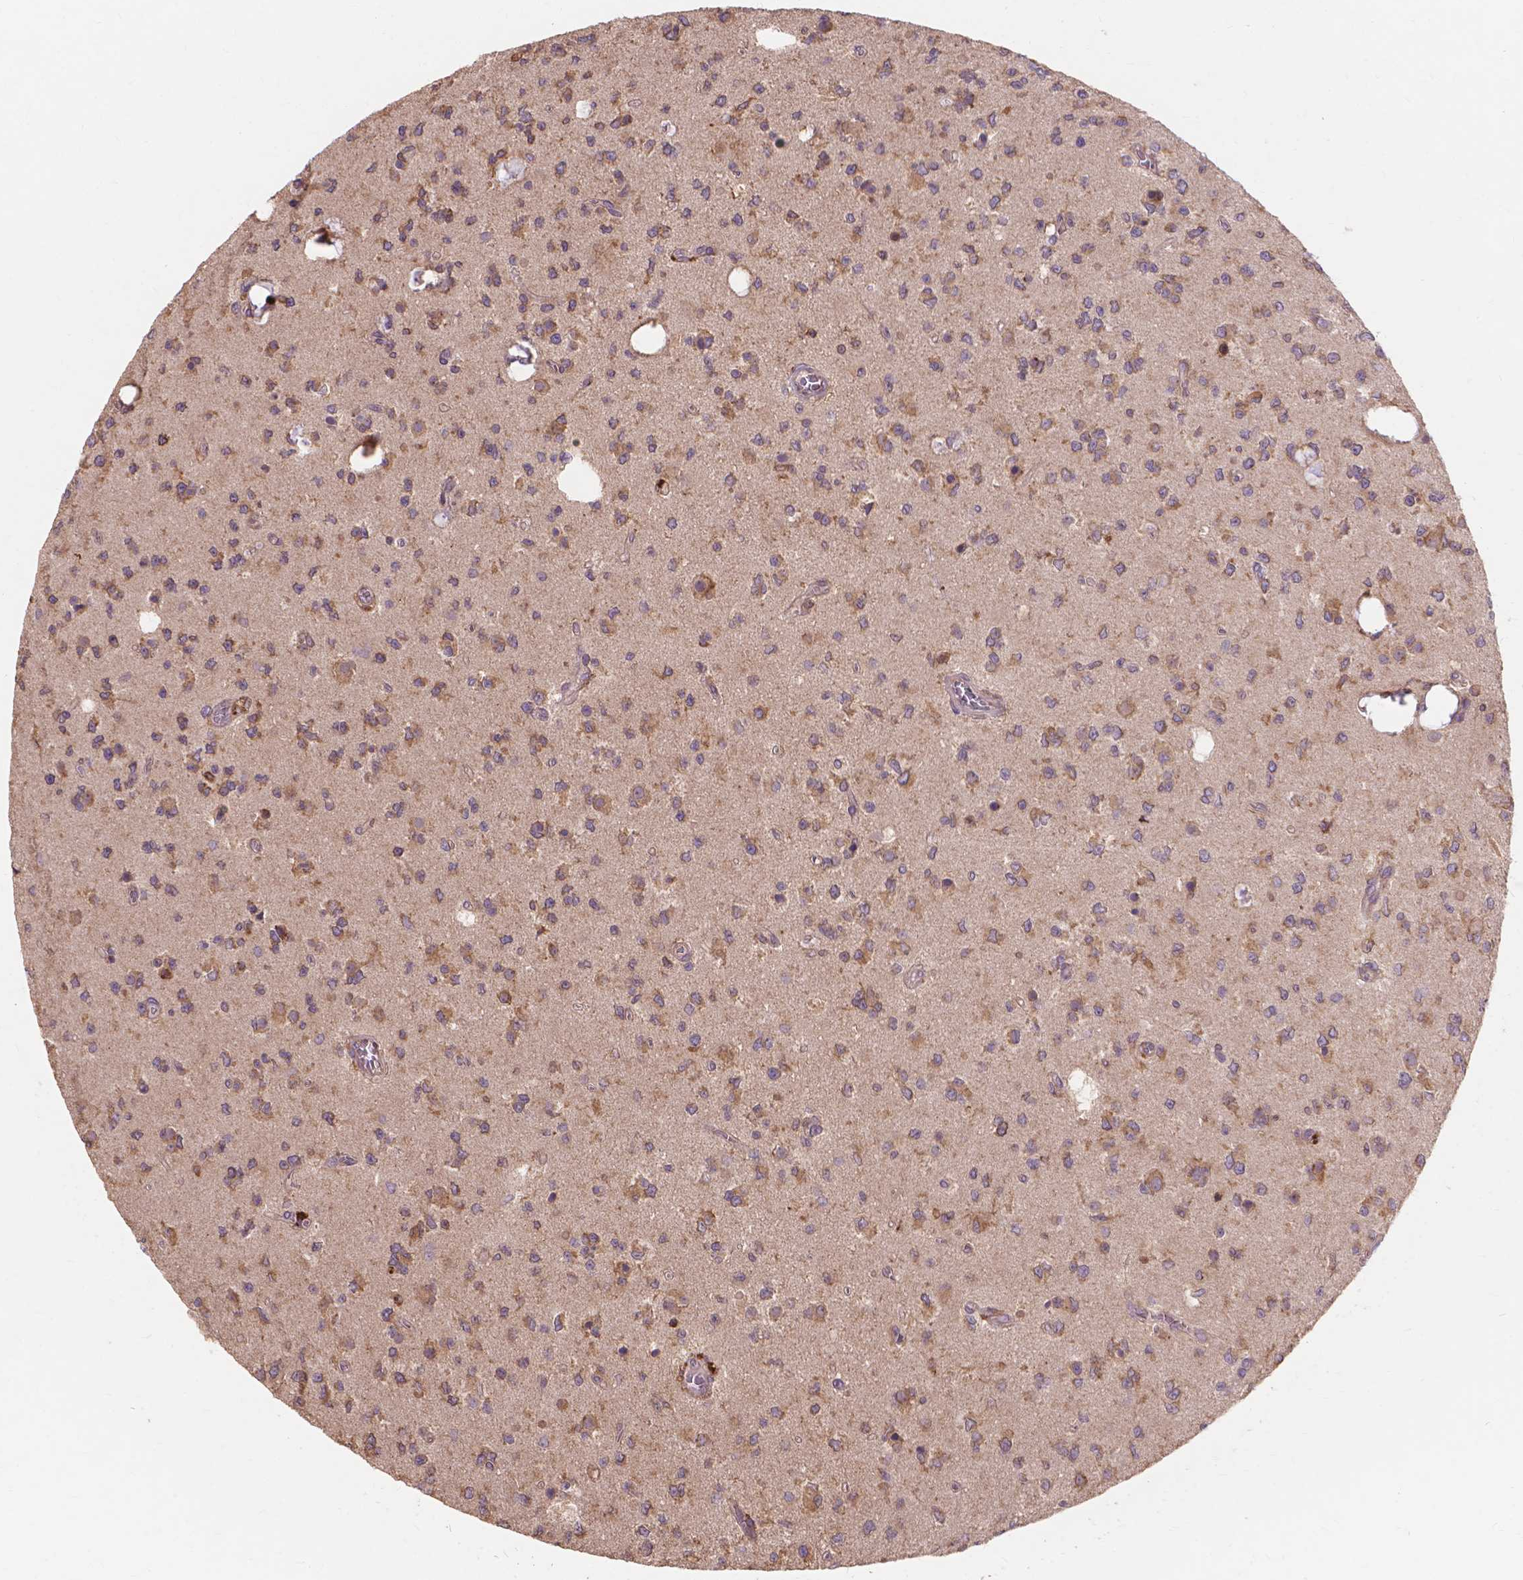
{"staining": {"intensity": "moderate", "quantity": ">75%", "location": "cytoplasmic/membranous"}, "tissue": "glioma", "cell_type": "Tumor cells", "image_type": "cancer", "snomed": [{"axis": "morphology", "description": "Glioma, malignant, Low grade"}, {"axis": "topography", "description": "Brain"}], "caption": "Glioma stained for a protein (brown) displays moderate cytoplasmic/membranous positive expression in approximately >75% of tumor cells.", "gene": "TAB2", "patient": {"sex": "female", "age": 45}}